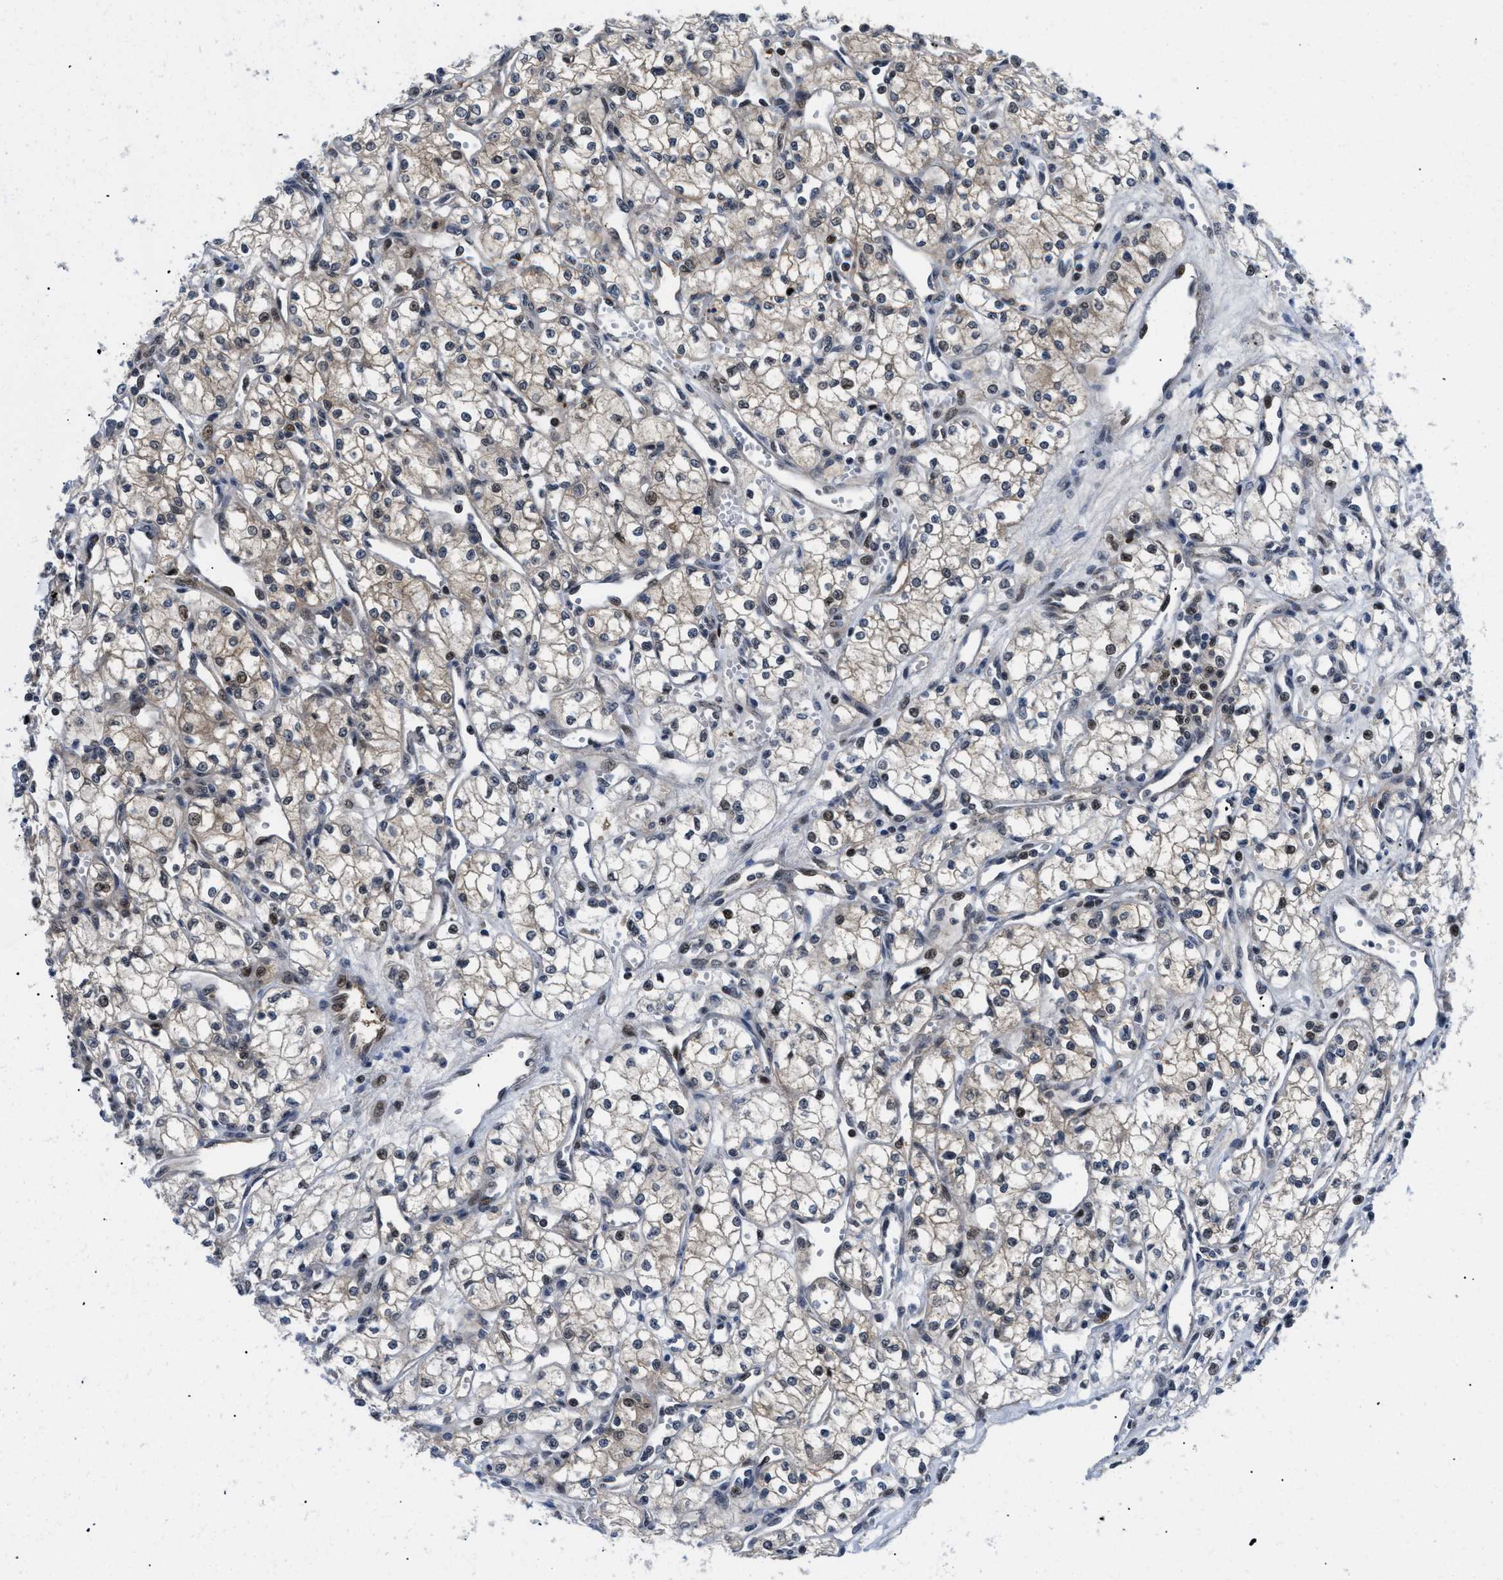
{"staining": {"intensity": "moderate", "quantity": "25%-75%", "location": "cytoplasmic/membranous,nuclear"}, "tissue": "renal cancer", "cell_type": "Tumor cells", "image_type": "cancer", "snomed": [{"axis": "morphology", "description": "Adenocarcinoma, NOS"}, {"axis": "topography", "description": "Kidney"}], "caption": "Tumor cells demonstrate medium levels of moderate cytoplasmic/membranous and nuclear positivity in approximately 25%-75% of cells in human renal cancer (adenocarcinoma).", "gene": "SLC29A2", "patient": {"sex": "male", "age": 59}}